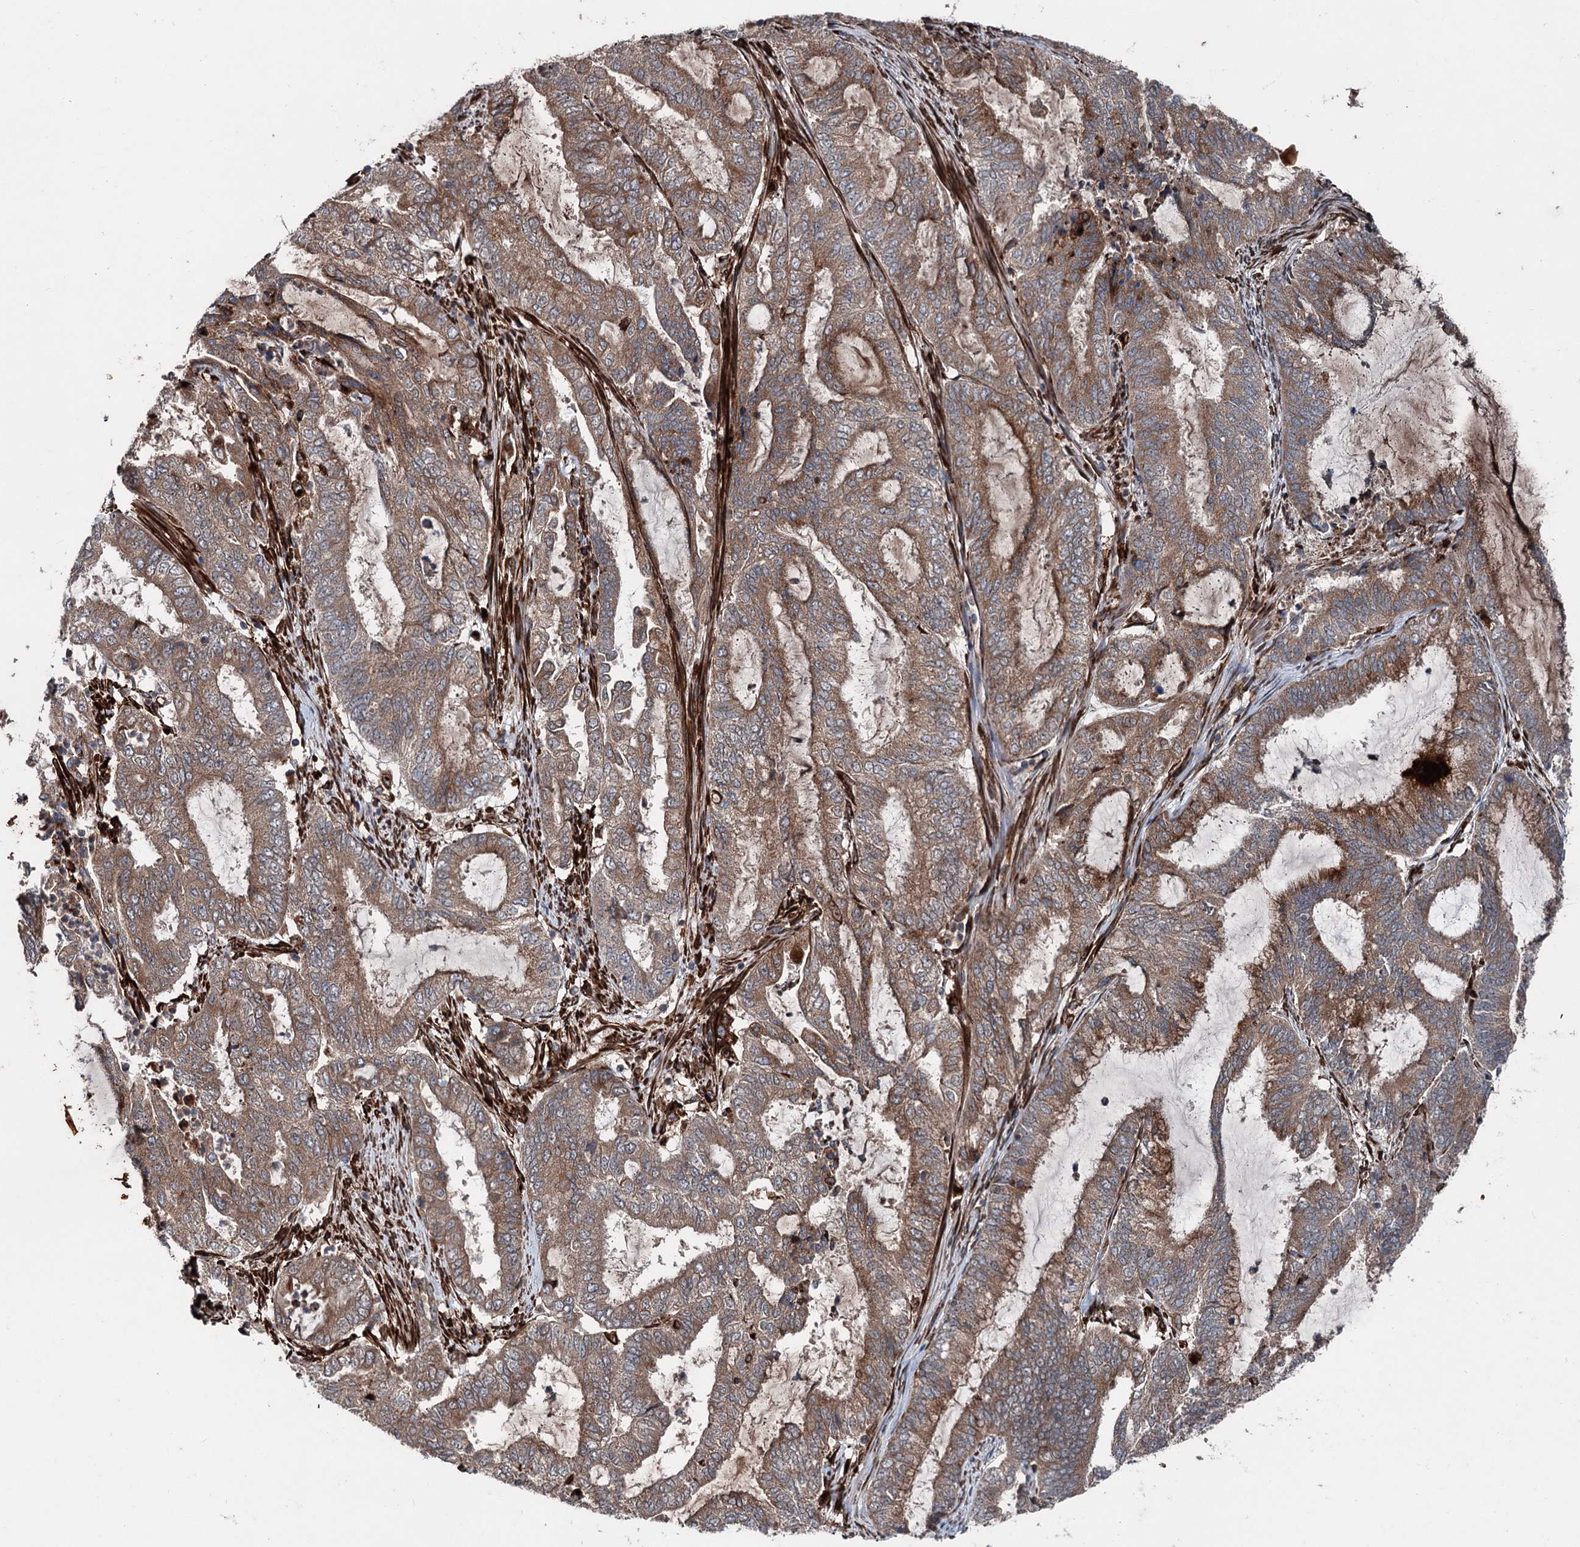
{"staining": {"intensity": "moderate", "quantity": ">75%", "location": "cytoplasmic/membranous"}, "tissue": "endometrial cancer", "cell_type": "Tumor cells", "image_type": "cancer", "snomed": [{"axis": "morphology", "description": "Adenocarcinoma, NOS"}, {"axis": "topography", "description": "Endometrium"}], "caption": "Endometrial cancer stained for a protein shows moderate cytoplasmic/membranous positivity in tumor cells.", "gene": "DDIAS", "patient": {"sex": "female", "age": 51}}